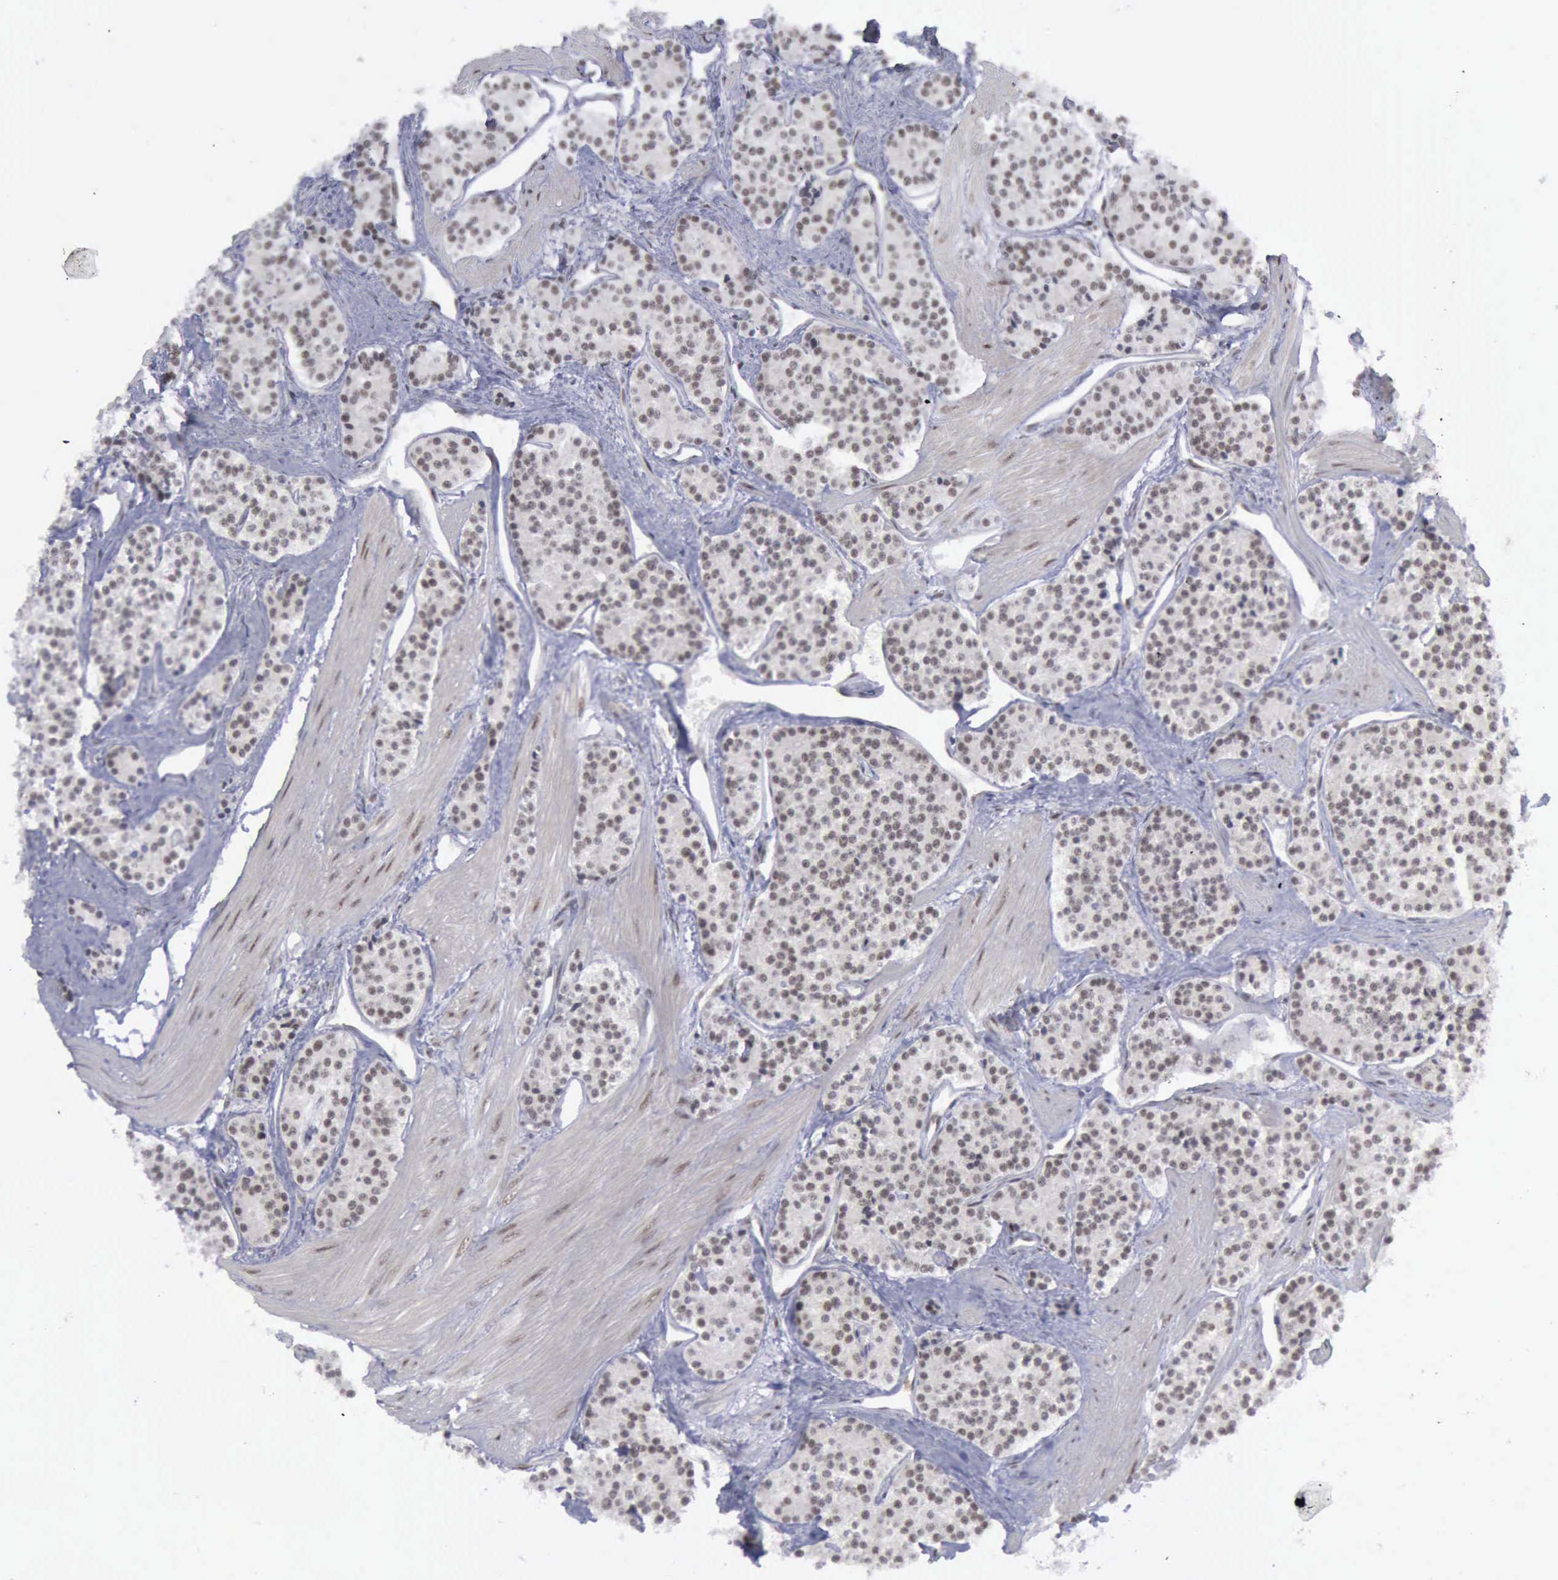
{"staining": {"intensity": "moderate", "quantity": ">75%", "location": "nuclear"}, "tissue": "carcinoid", "cell_type": "Tumor cells", "image_type": "cancer", "snomed": [{"axis": "morphology", "description": "Carcinoid, malignant, NOS"}, {"axis": "topography", "description": "Stomach"}], "caption": "An immunohistochemistry (IHC) histopathology image of tumor tissue is shown. Protein staining in brown labels moderate nuclear positivity in malignant carcinoid within tumor cells. (DAB (3,3'-diaminobenzidine) = brown stain, brightfield microscopy at high magnification).", "gene": "ATM", "patient": {"sex": "female", "age": 76}}